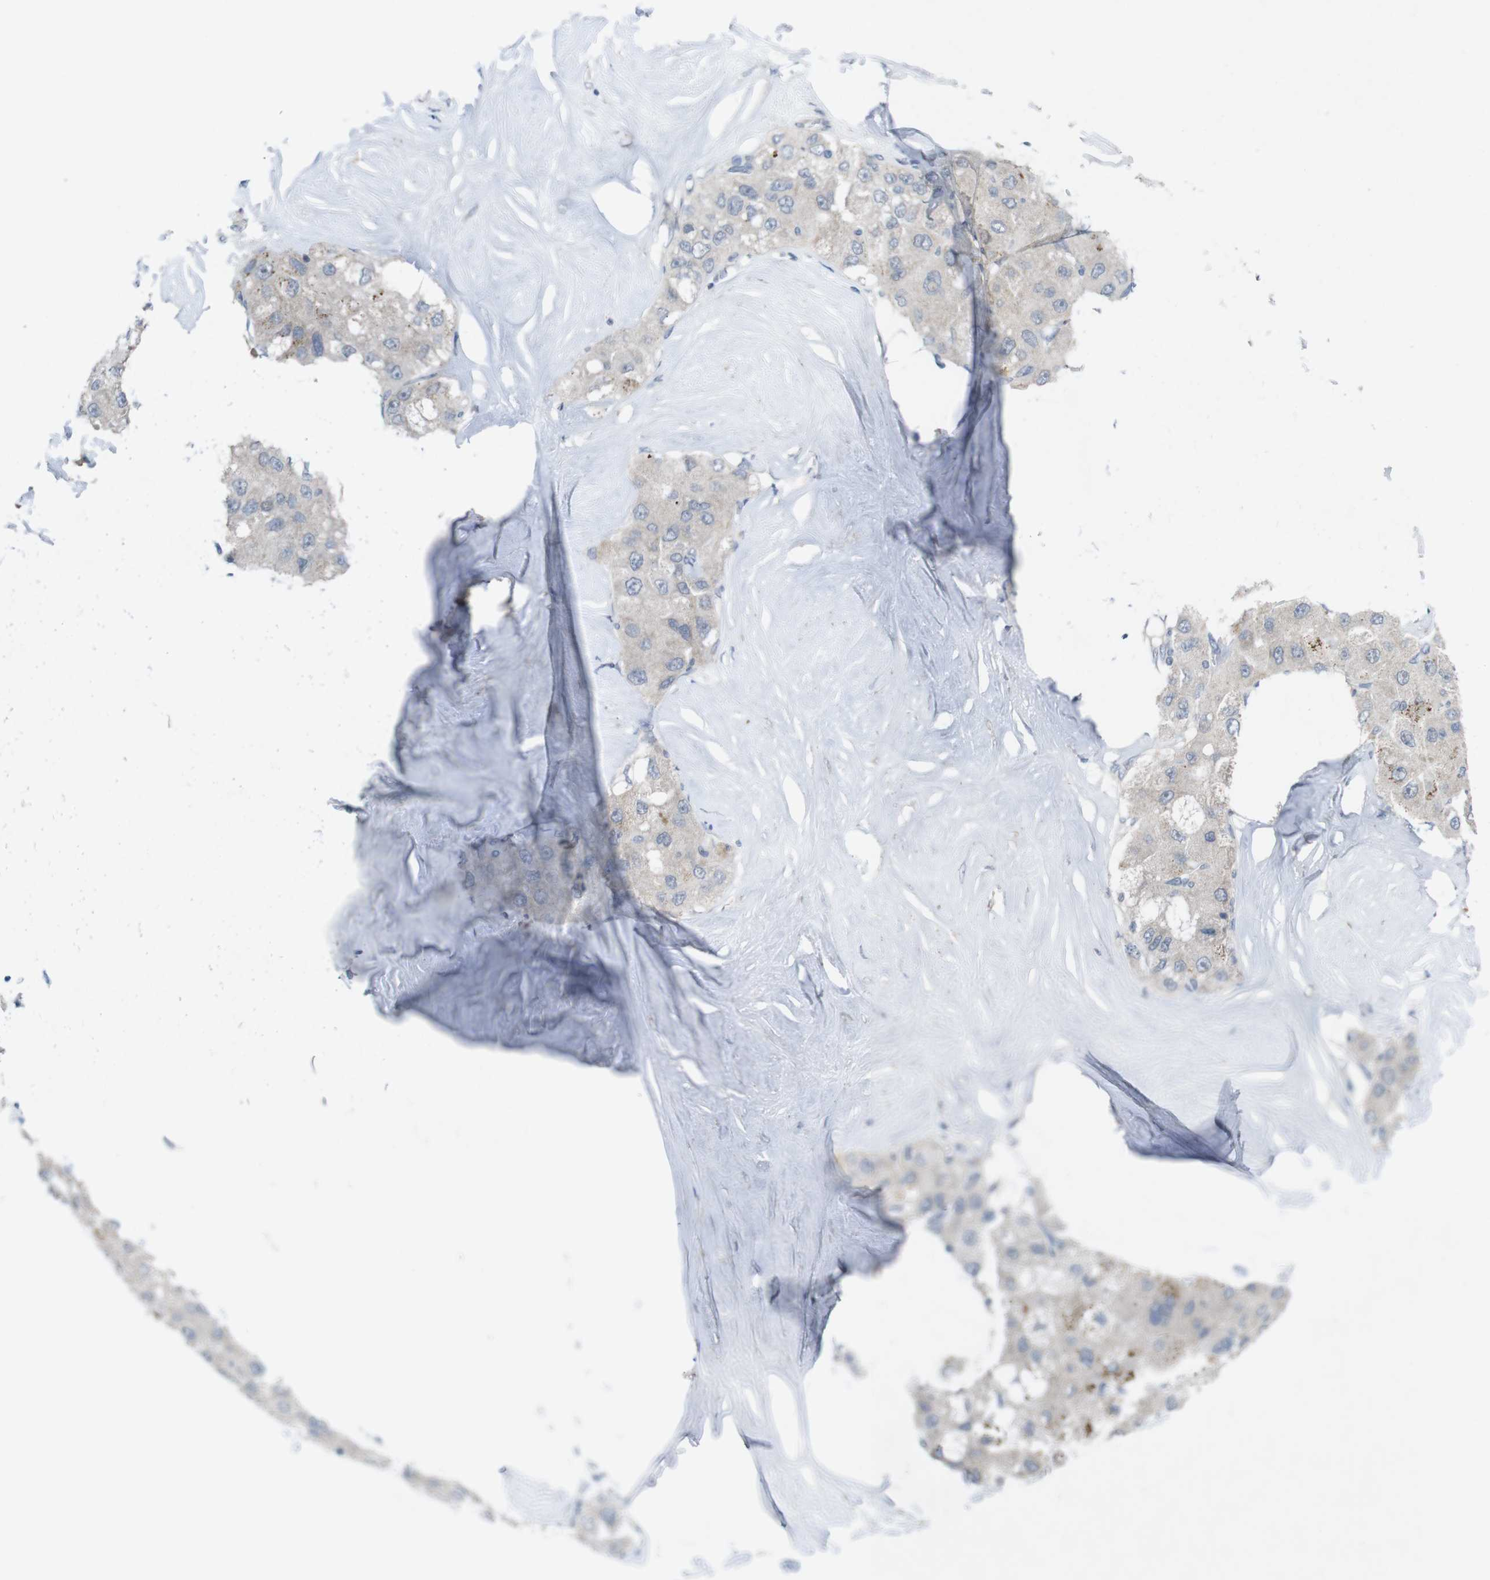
{"staining": {"intensity": "weak", "quantity": "<25%", "location": "cytoplasmic/membranous"}, "tissue": "liver cancer", "cell_type": "Tumor cells", "image_type": "cancer", "snomed": [{"axis": "morphology", "description": "Carcinoma, Hepatocellular, NOS"}, {"axis": "topography", "description": "Liver"}], "caption": "High power microscopy image of an IHC photomicrograph of liver hepatocellular carcinoma, revealing no significant positivity in tumor cells. (DAB (3,3'-diaminobenzidine) IHC, high magnification).", "gene": "SLAMF7", "patient": {"sex": "male", "age": 80}}